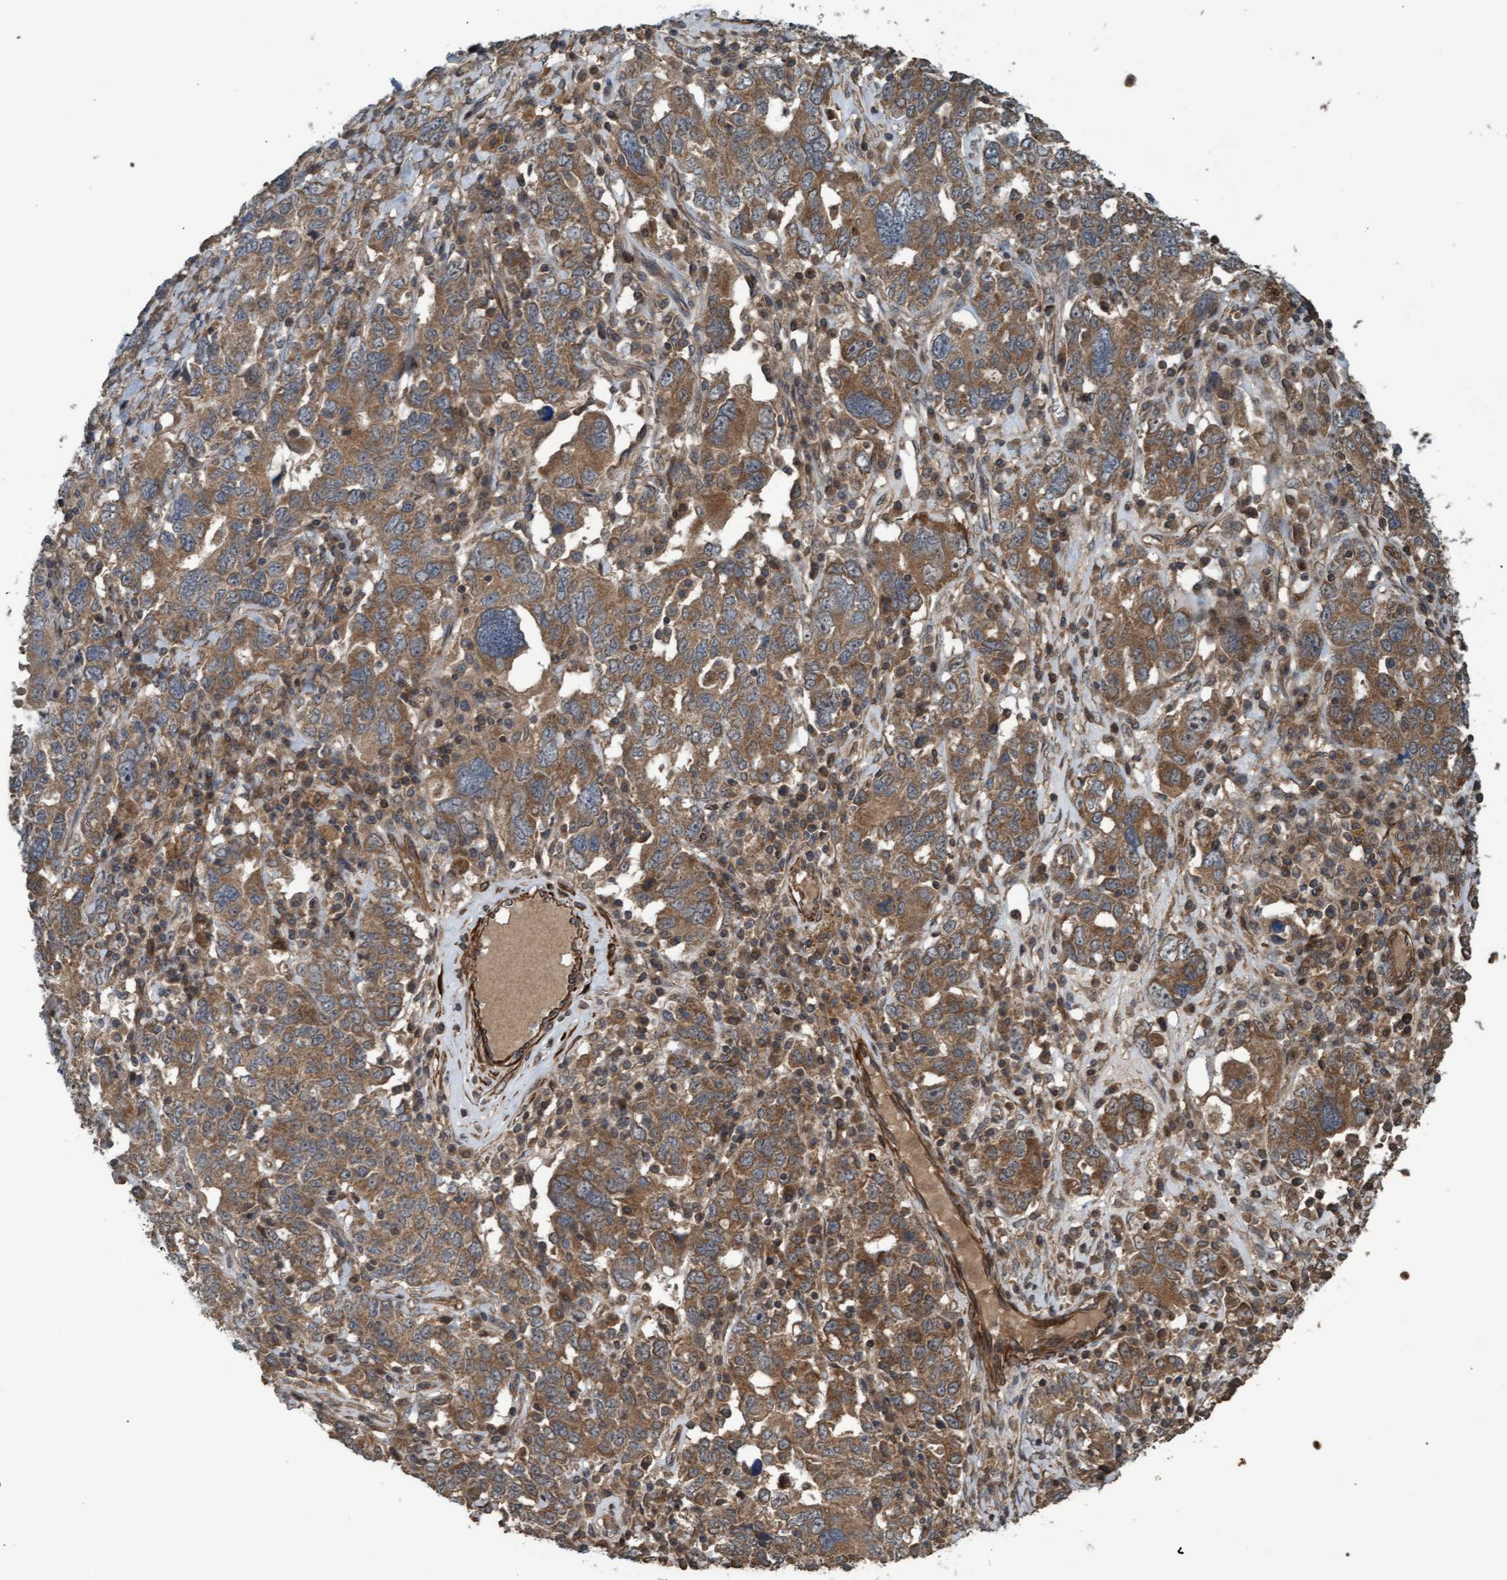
{"staining": {"intensity": "moderate", "quantity": ">75%", "location": "cytoplasmic/membranous"}, "tissue": "ovarian cancer", "cell_type": "Tumor cells", "image_type": "cancer", "snomed": [{"axis": "morphology", "description": "Carcinoma, endometroid"}, {"axis": "topography", "description": "Ovary"}], "caption": "A histopathology image of ovarian cancer stained for a protein demonstrates moderate cytoplasmic/membranous brown staining in tumor cells.", "gene": "GGT6", "patient": {"sex": "female", "age": 62}}